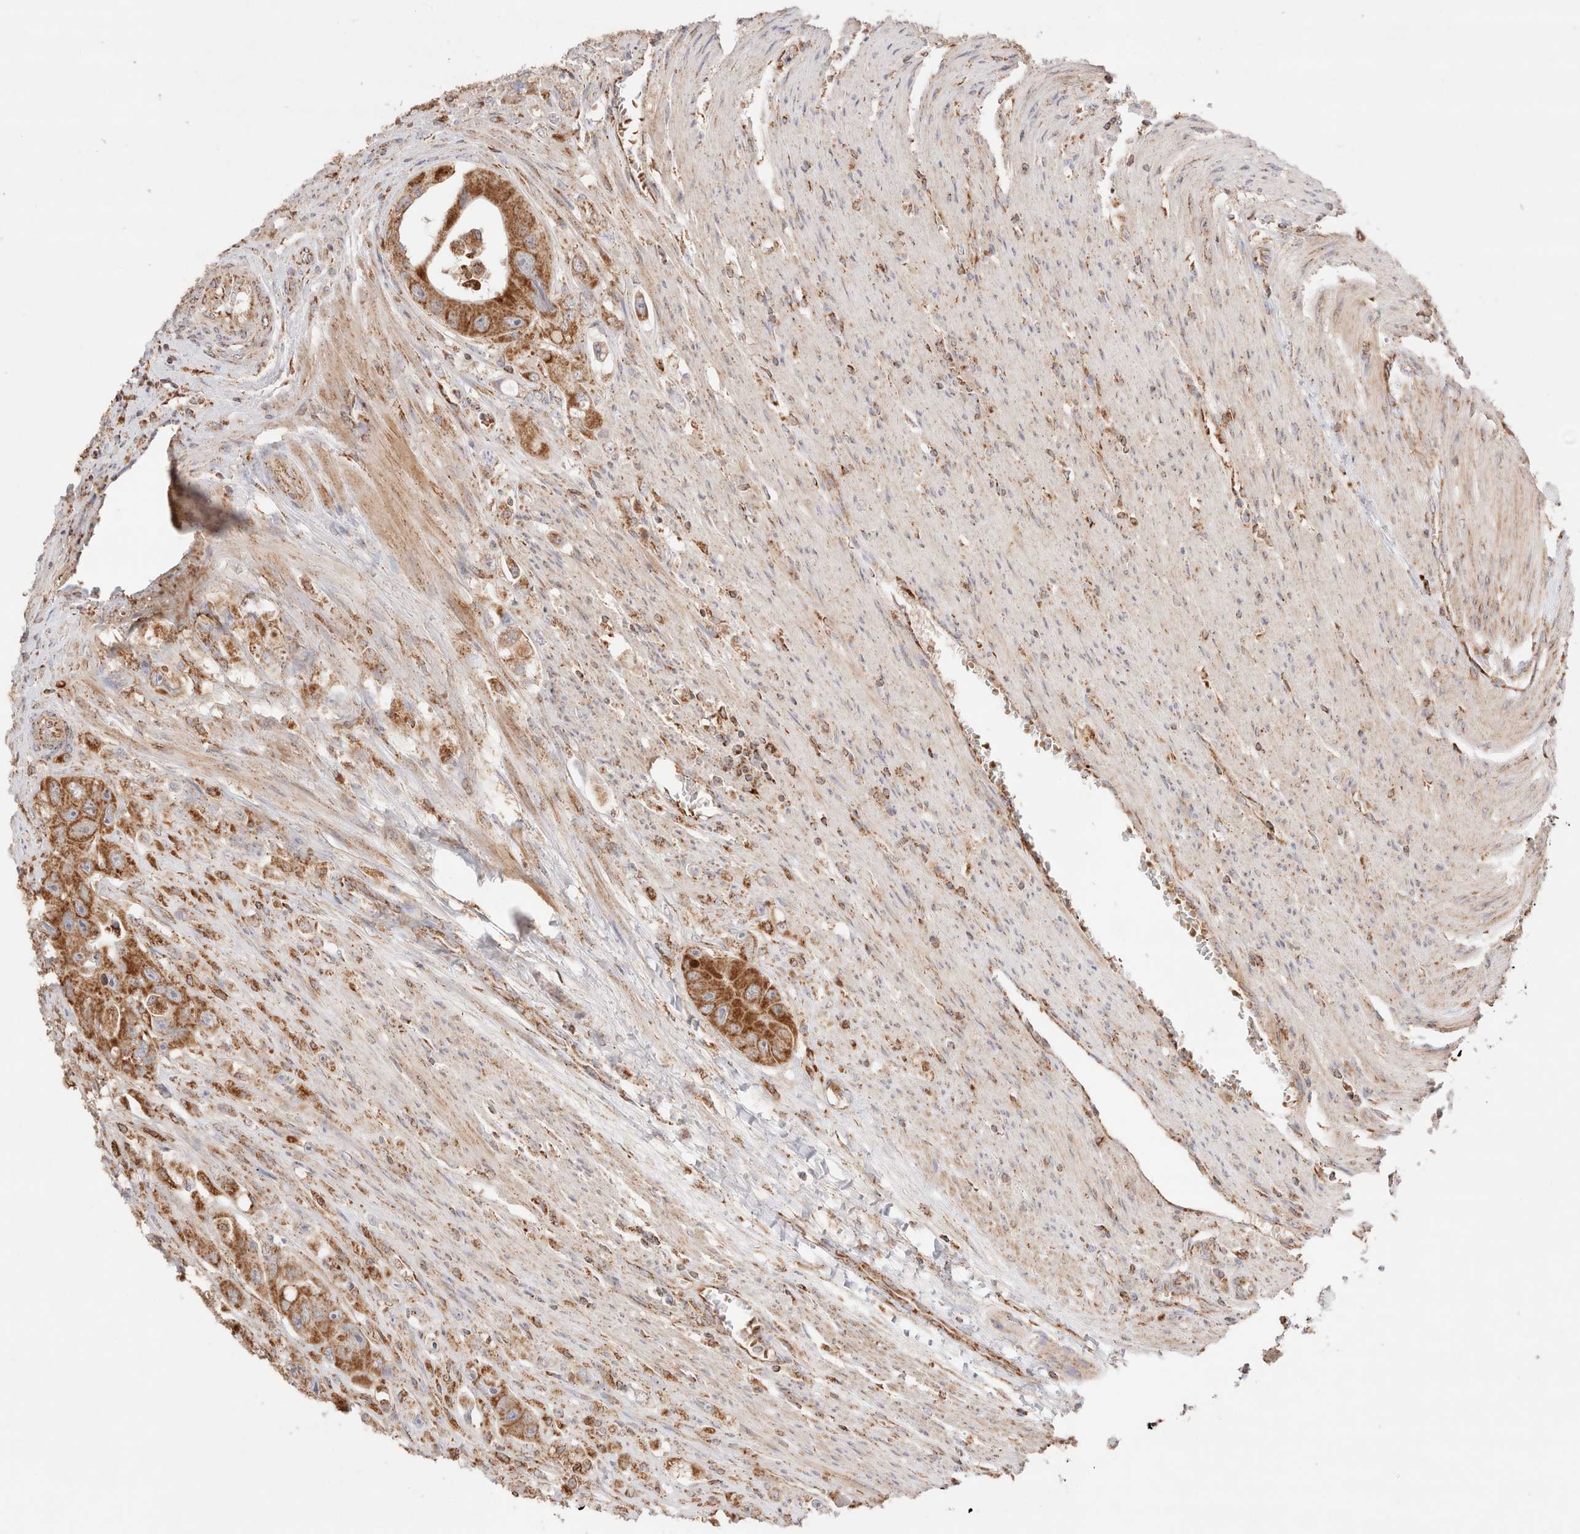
{"staining": {"intensity": "moderate", "quantity": ">75%", "location": "cytoplasmic/membranous"}, "tissue": "colorectal cancer", "cell_type": "Tumor cells", "image_type": "cancer", "snomed": [{"axis": "morphology", "description": "Adenocarcinoma, NOS"}, {"axis": "topography", "description": "Colon"}], "caption": "IHC histopathology image of neoplastic tissue: human colorectal cancer (adenocarcinoma) stained using immunohistochemistry shows medium levels of moderate protein expression localized specifically in the cytoplasmic/membranous of tumor cells, appearing as a cytoplasmic/membranous brown color.", "gene": "TMPPE", "patient": {"sex": "female", "age": 46}}